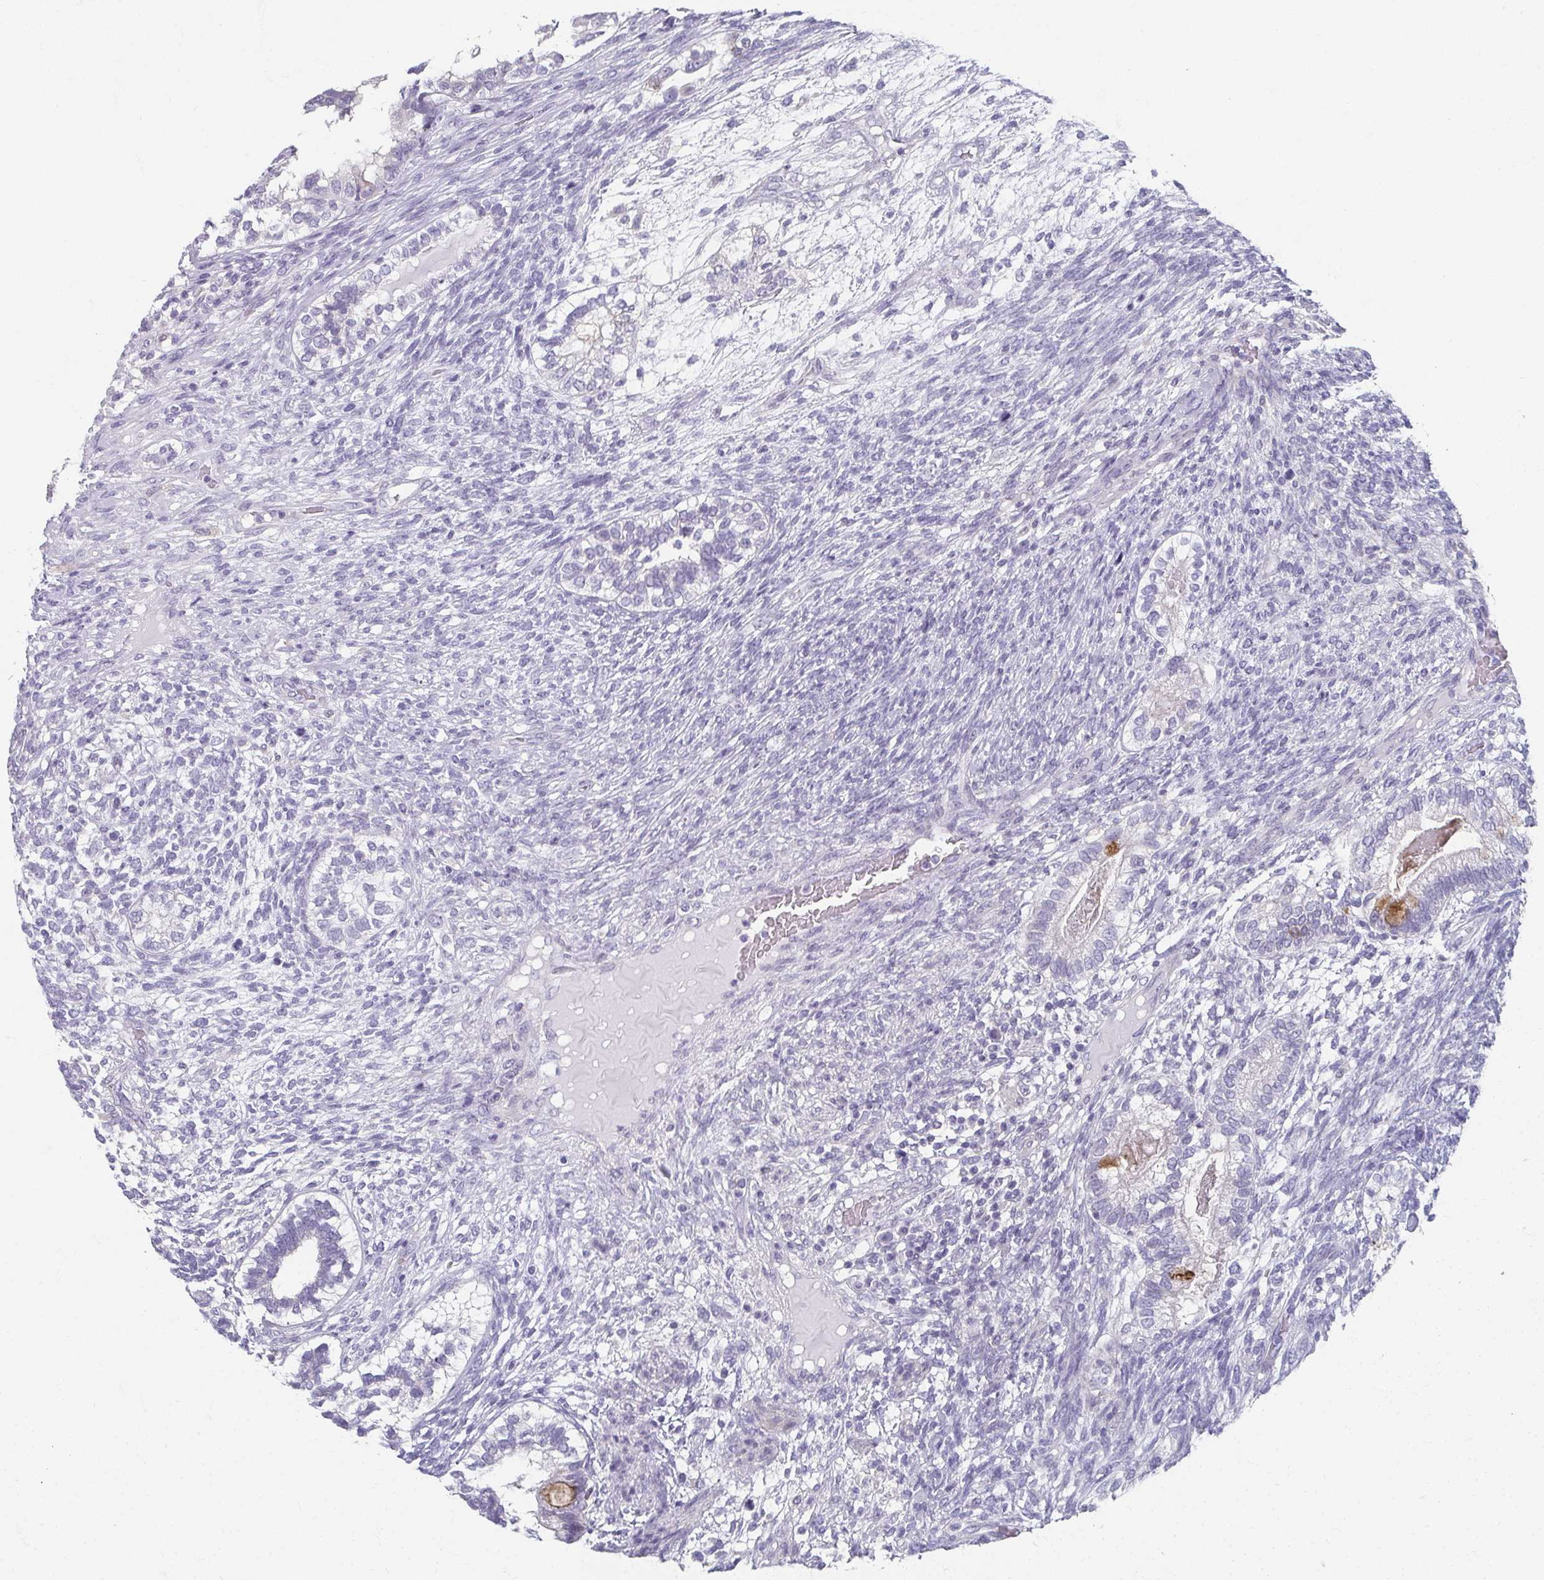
{"staining": {"intensity": "negative", "quantity": "none", "location": "none"}, "tissue": "testis cancer", "cell_type": "Tumor cells", "image_type": "cancer", "snomed": [{"axis": "morphology", "description": "Seminoma, NOS"}, {"axis": "morphology", "description": "Carcinoma, Embryonal, NOS"}, {"axis": "topography", "description": "Testis"}], "caption": "Testis cancer was stained to show a protein in brown. There is no significant positivity in tumor cells.", "gene": "CAMKV", "patient": {"sex": "male", "age": 41}}